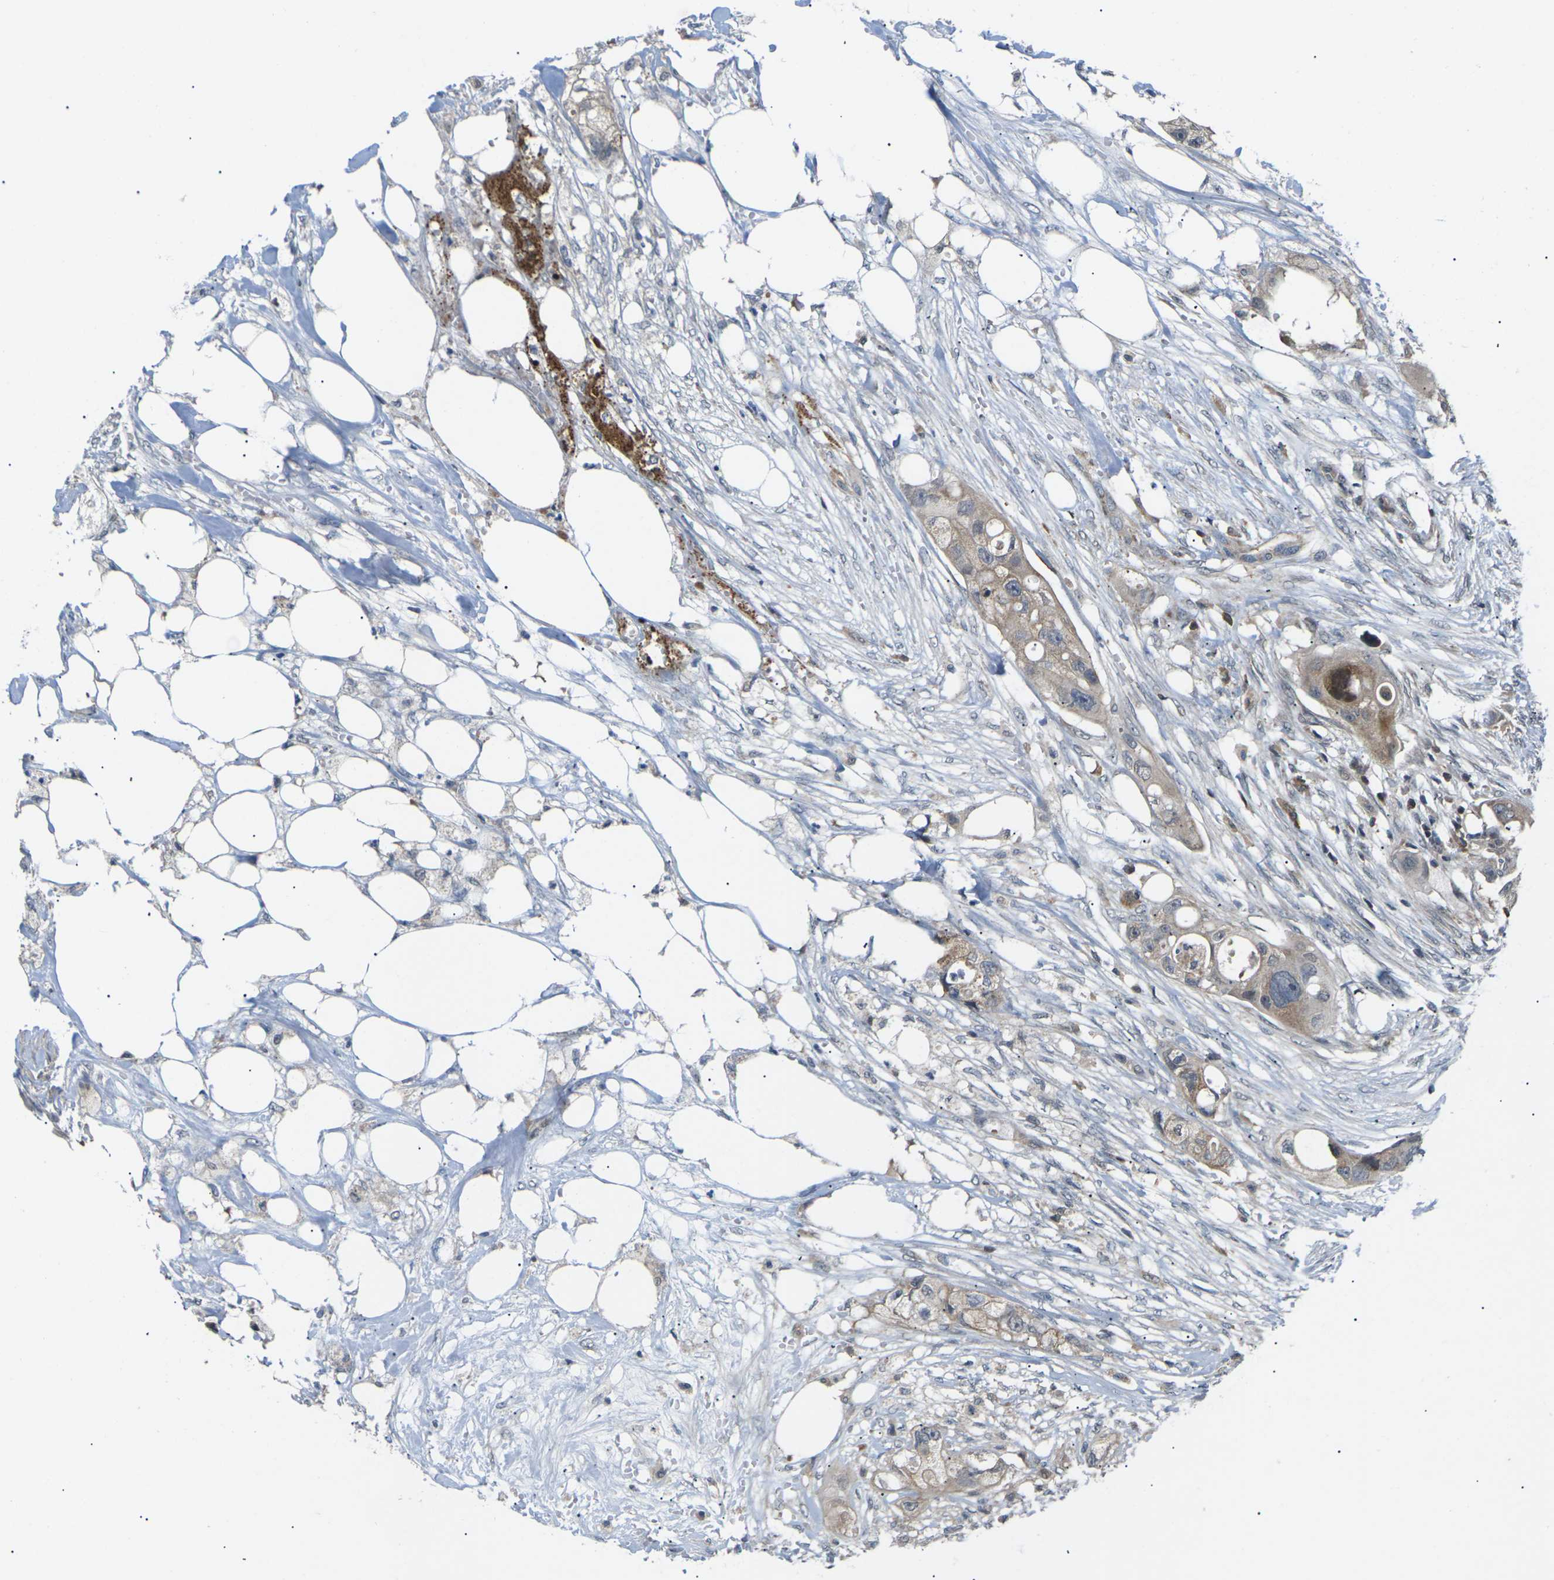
{"staining": {"intensity": "weak", "quantity": "<25%", "location": "cytoplasmic/membranous"}, "tissue": "colorectal cancer", "cell_type": "Tumor cells", "image_type": "cancer", "snomed": [{"axis": "morphology", "description": "Adenocarcinoma, NOS"}, {"axis": "topography", "description": "Colon"}], "caption": "Tumor cells are negative for brown protein staining in colorectal cancer. (Stains: DAB (3,3'-diaminobenzidine) immunohistochemistry with hematoxylin counter stain, Microscopy: brightfield microscopy at high magnification).", "gene": "RPS6KA3", "patient": {"sex": "female", "age": 57}}